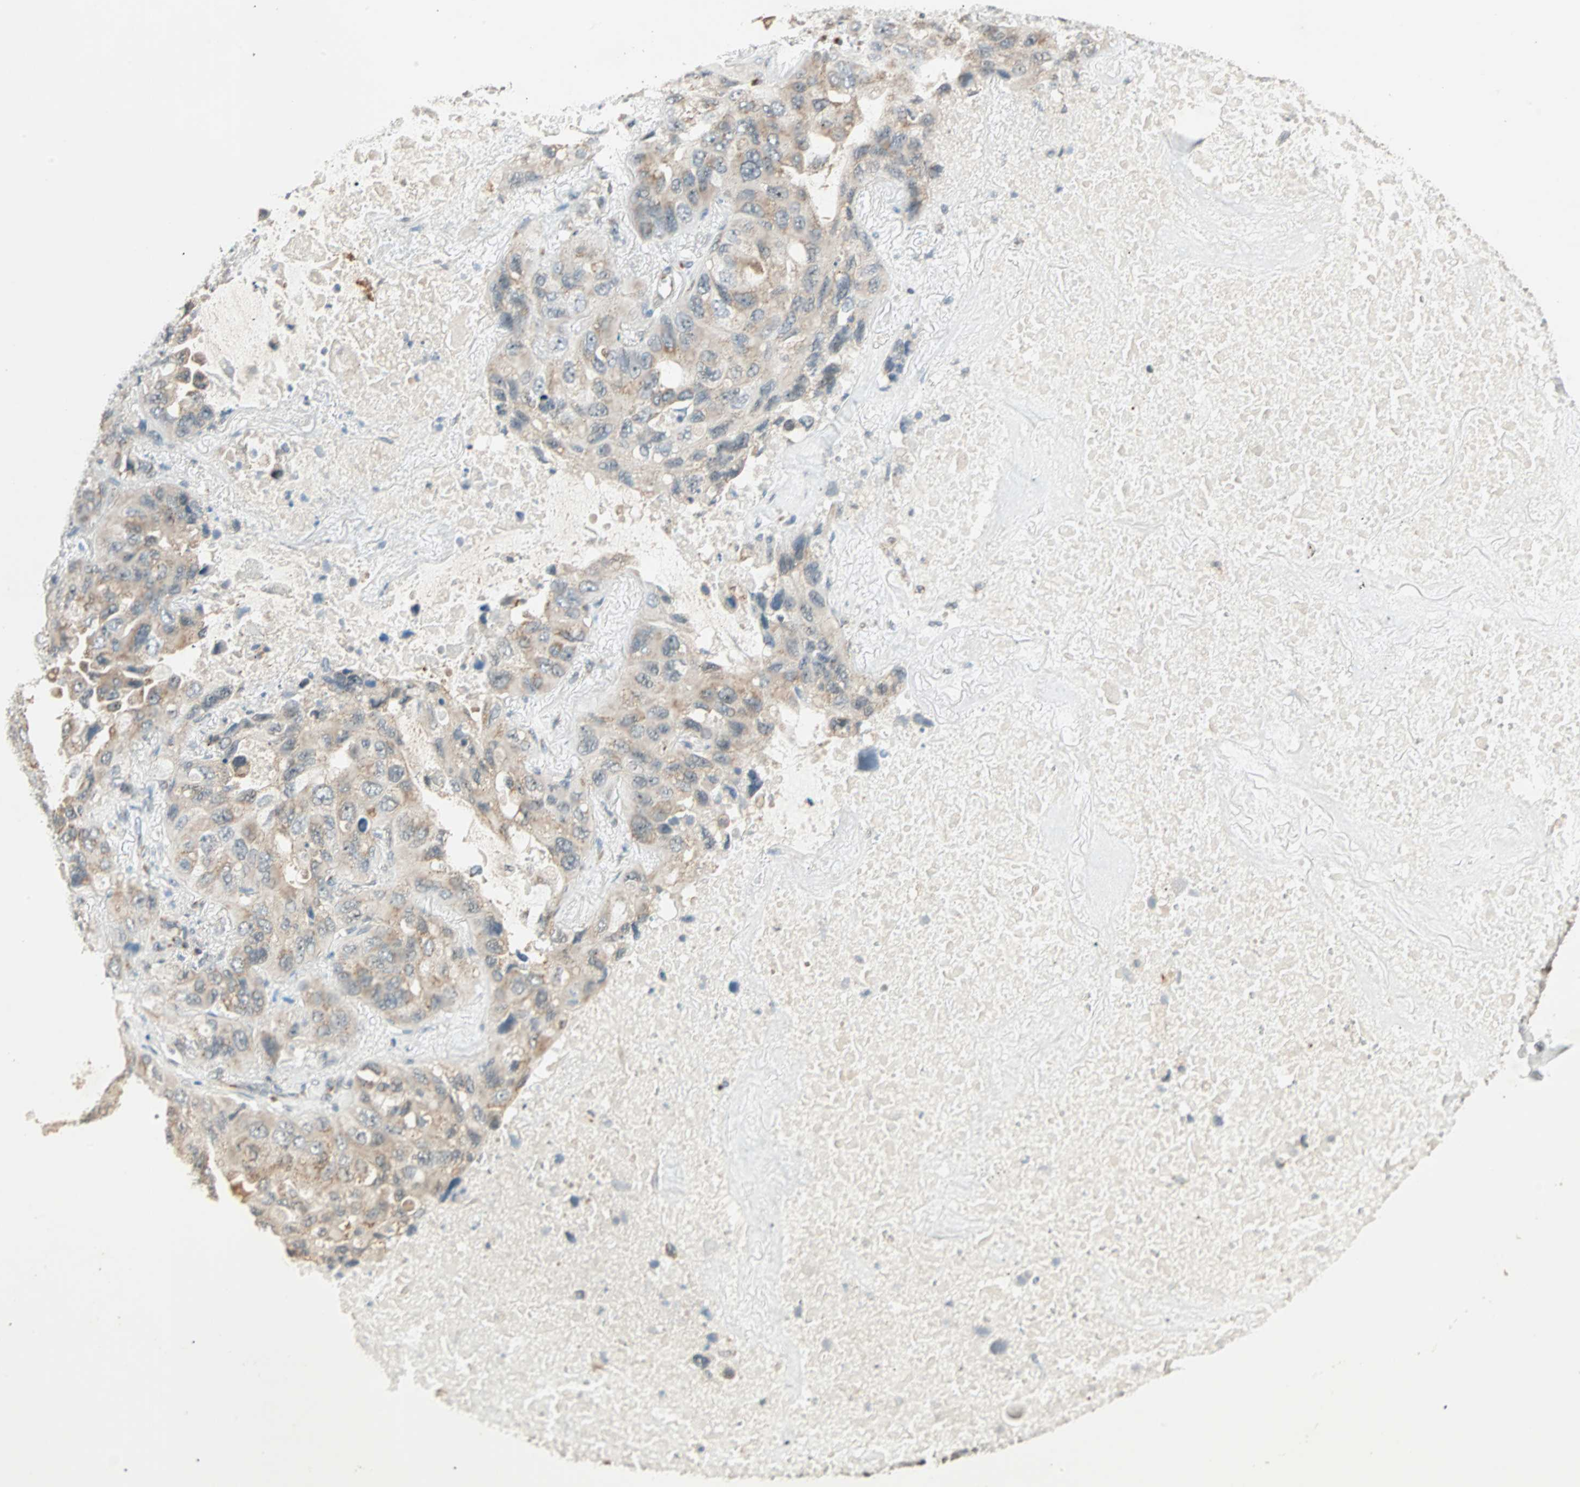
{"staining": {"intensity": "weak", "quantity": "<25%", "location": "cytoplasmic/membranous"}, "tissue": "lung cancer", "cell_type": "Tumor cells", "image_type": "cancer", "snomed": [{"axis": "morphology", "description": "Squamous cell carcinoma, NOS"}, {"axis": "topography", "description": "Lung"}], "caption": "Tumor cells are negative for protein expression in human squamous cell carcinoma (lung).", "gene": "PRDM2", "patient": {"sex": "female", "age": 73}}